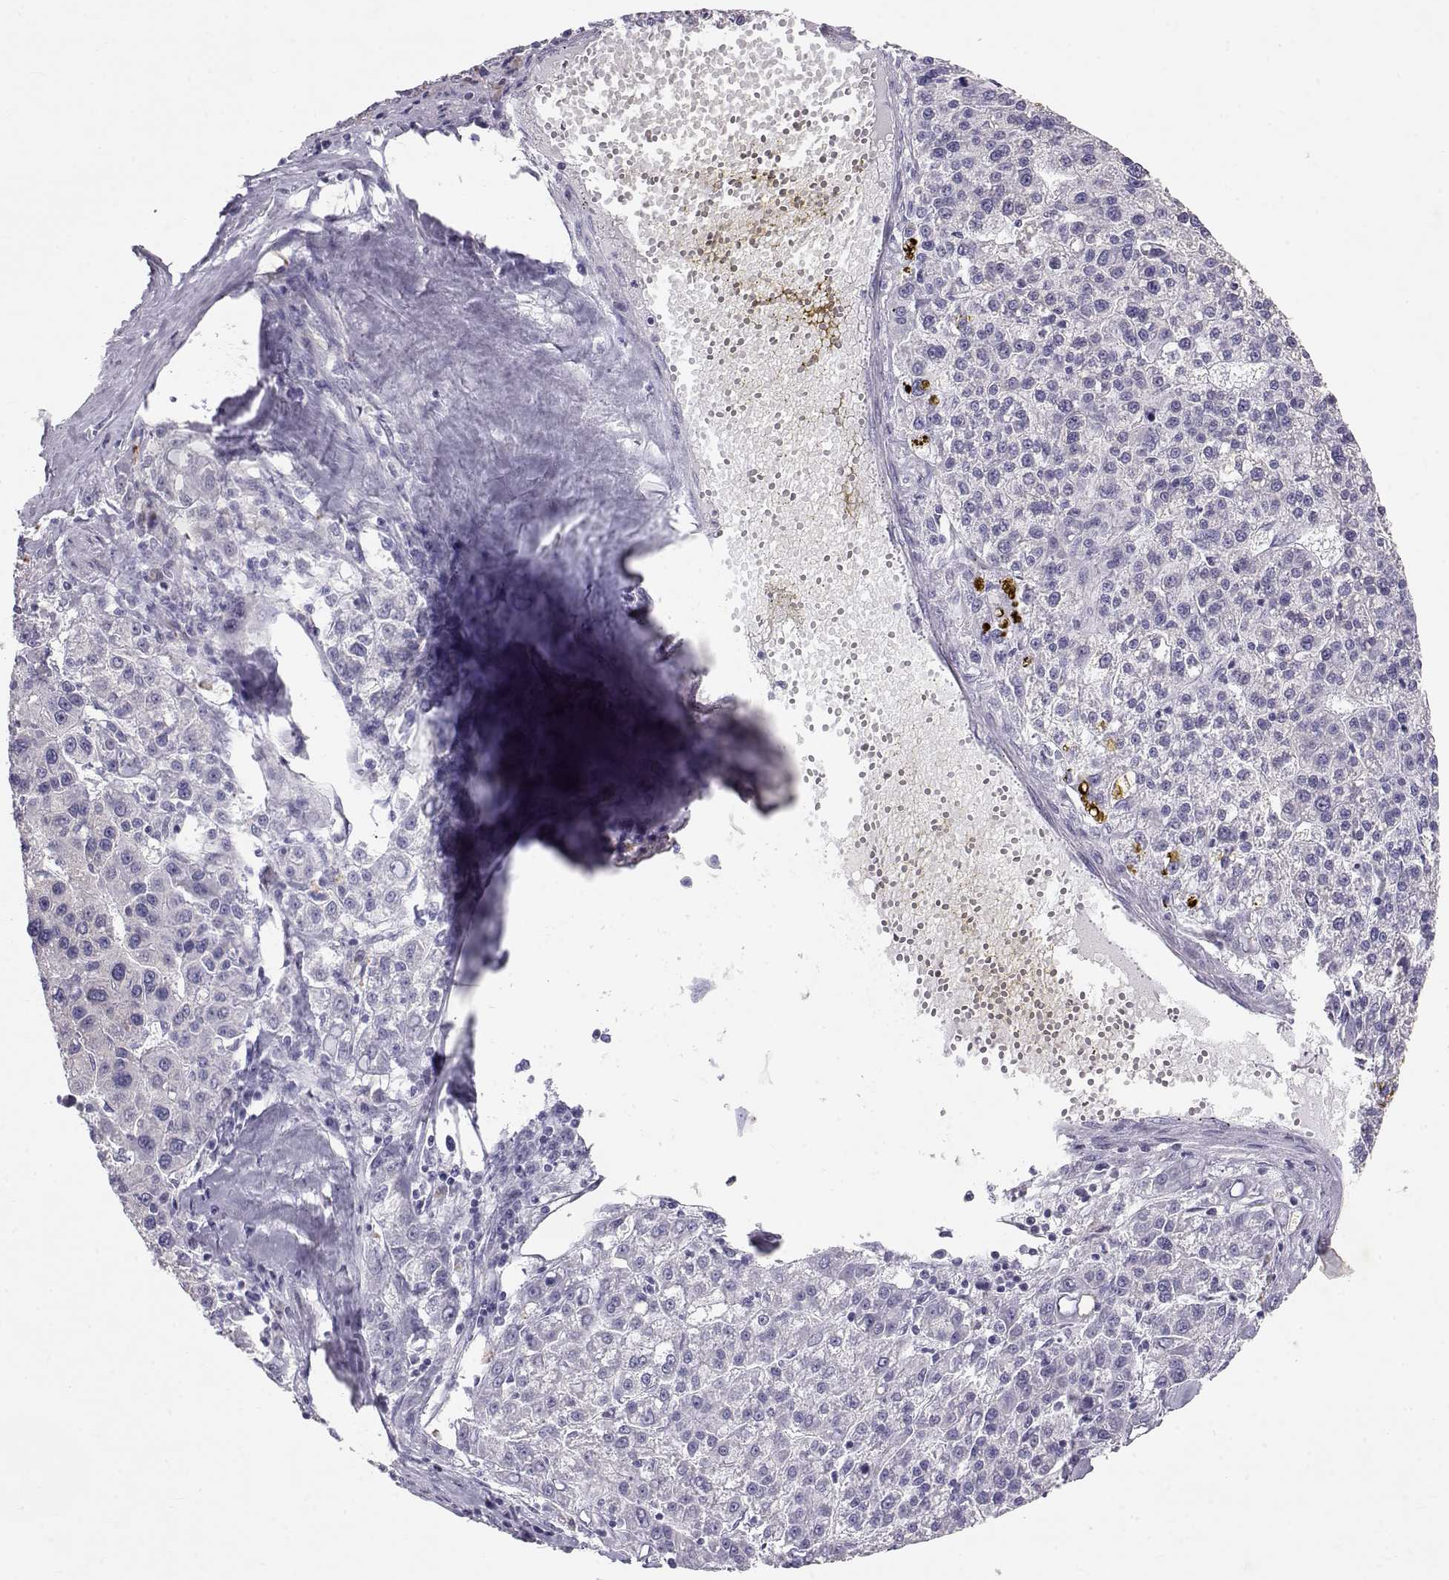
{"staining": {"intensity": "negative", "quantity": "none", "location": "none"}, "tissue": "liver cancer", "cell_type": "Tumor cells", "image_type": "cancer", "snomed": [{"axis": "morphology", "description": "Carcinoma, Hepatocellular, NOS"}, {"axis": "topography", "description": "Liver"}], "caption": "Tumor cells show no significant staining in liver cancer (hepatocellular carcinoma).", "gene": "RD3", "patient": {"sex": "female", "age": 58}}